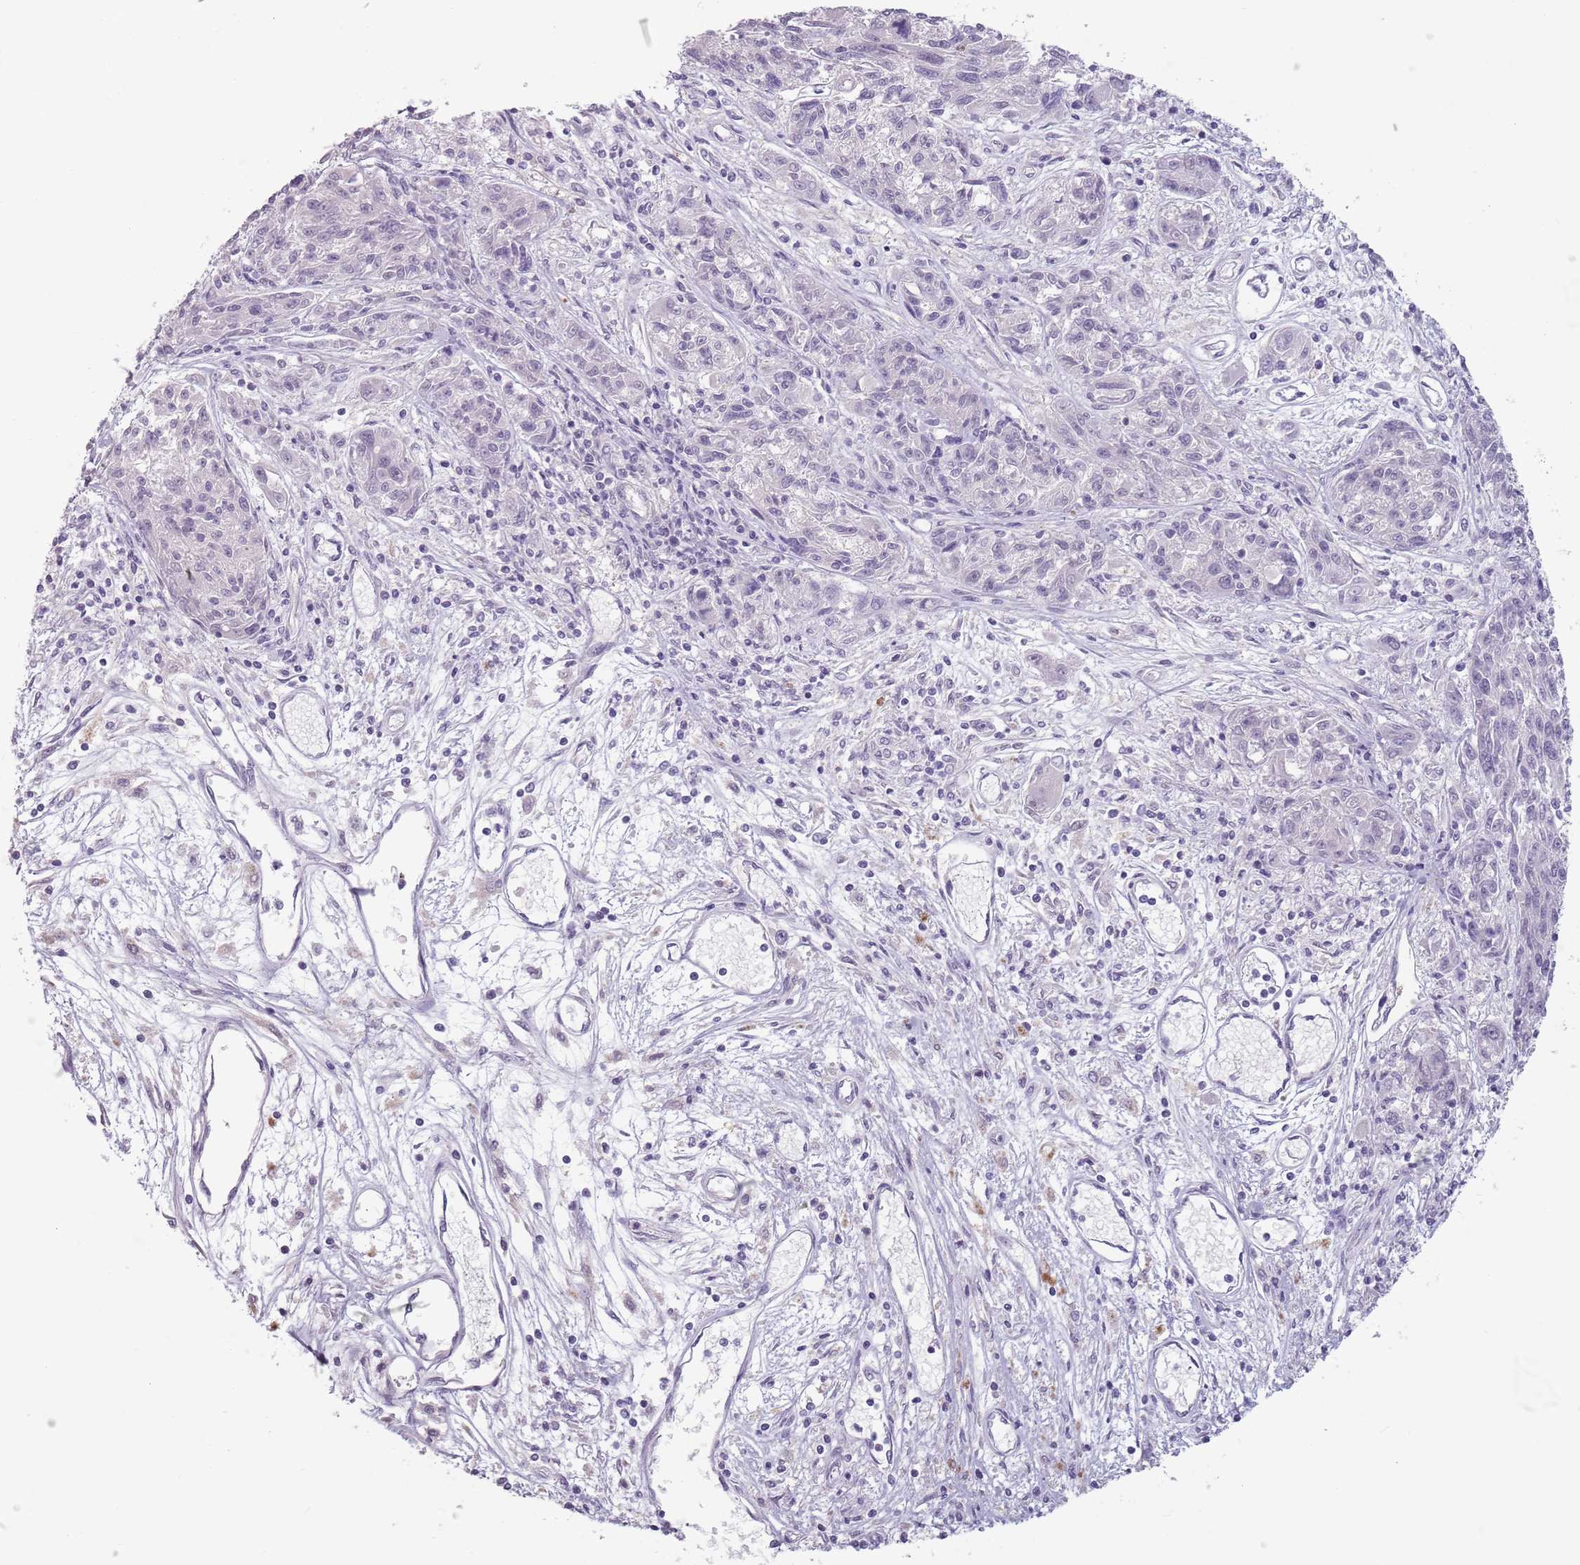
{"staining": {"intensity": "negative", "quantity": "none", "location": "none"}, "tissue": "melanoma", "cell_type": "Tumor cells", "image_type": "cancer", "snomed": [{"axis": "morphology", "description": "Malignant melanoma, NOS"}, {"axis": "topography", "description": "Skin"}], "caption": "Melanoma was stained to show a protein in brown. There is no significant expression in tumor cells.", "gene": "CEP19", "patient": {"sex": "male", "age": 53}}